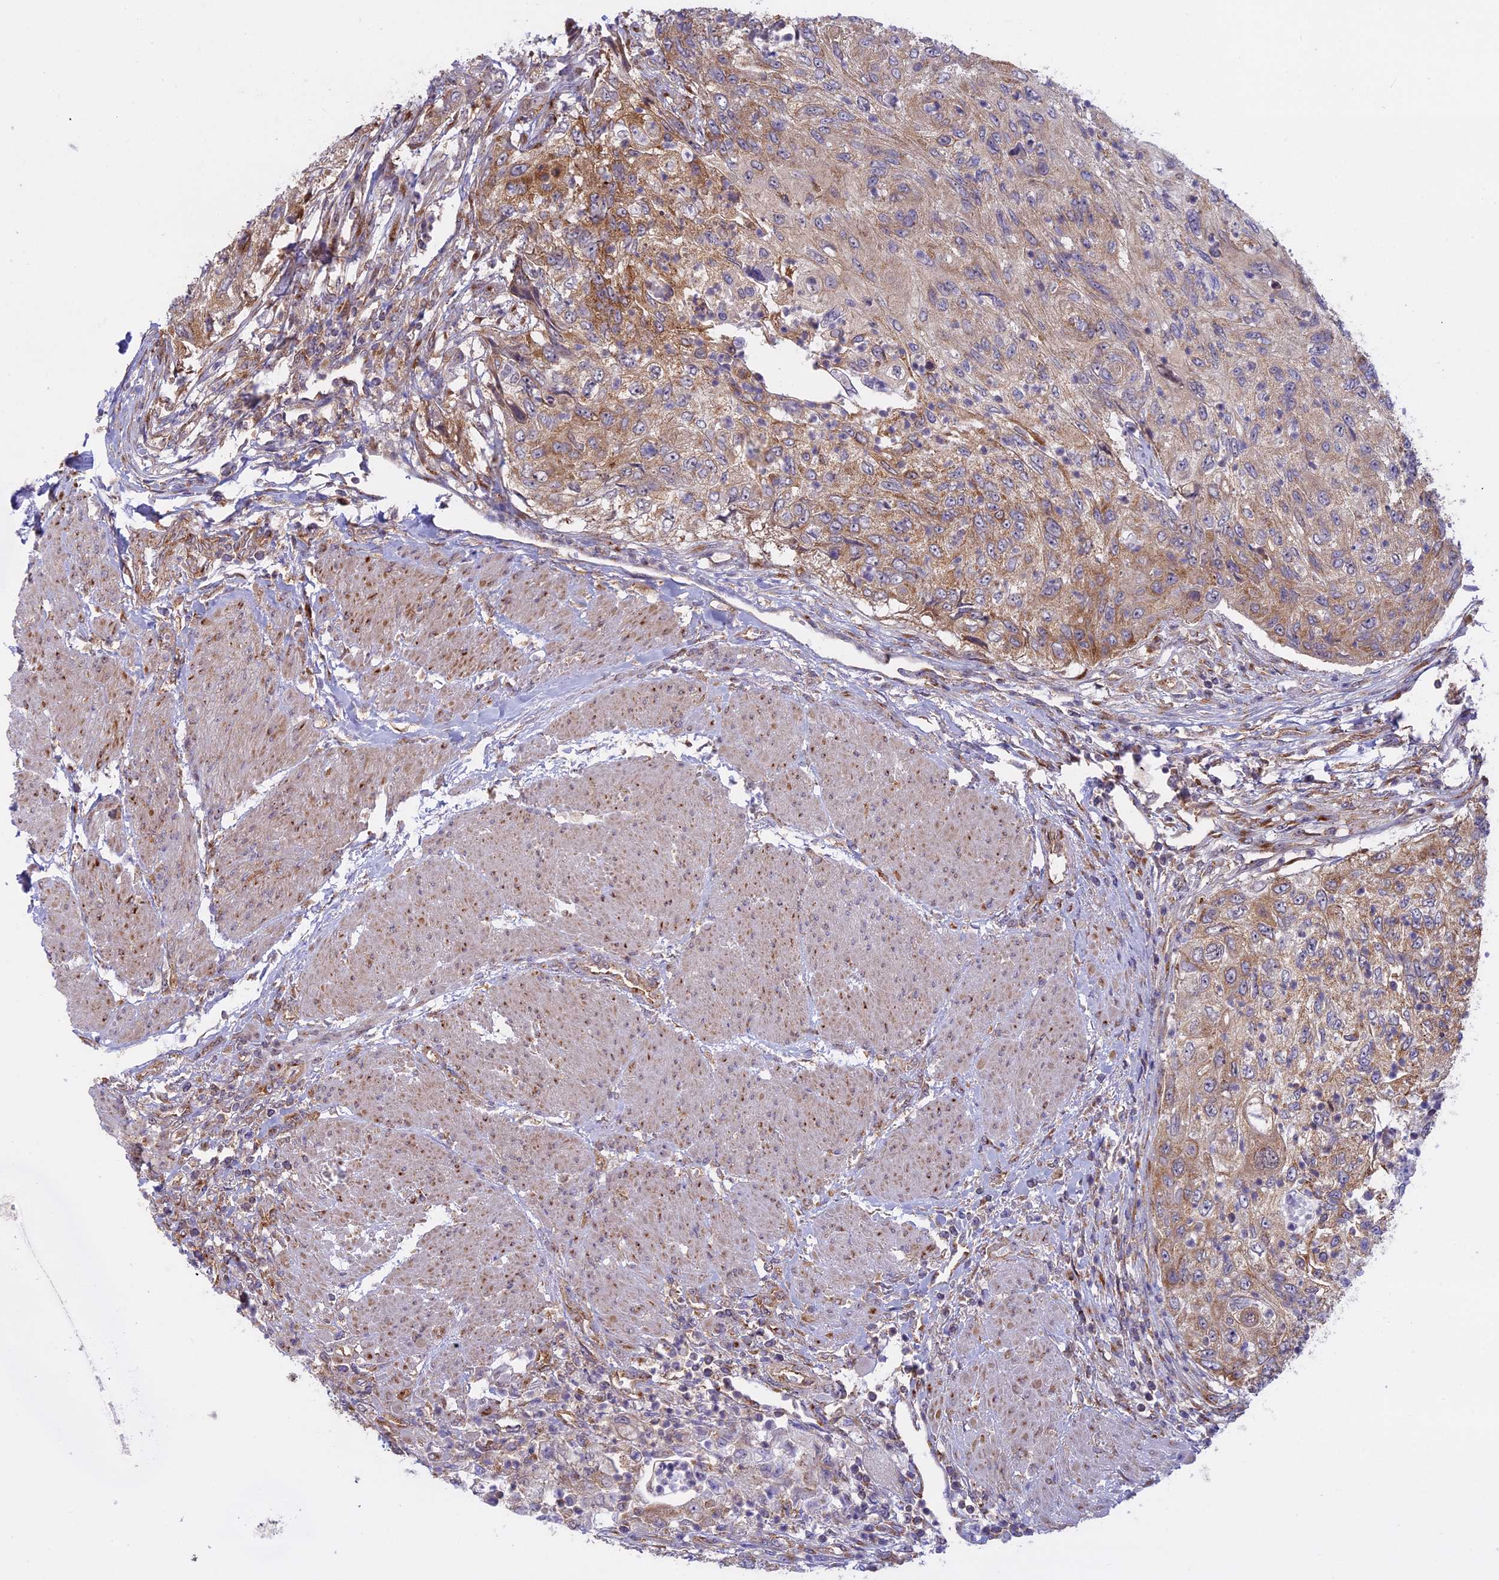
{"staining": {"intensity": "moderate", "quantity": ">75%", "location": "cytoplasmic/membranous"}, "tissue": "urothelial cancer", "cell_type": "Tumor cells", "image_type": "cancer", "snomed": [{"axis": "morphology", "description": "Urothelial carcinoma, High grade"}, {"axis": "topography", "description": "Urinary bladder"}], "caption": "A high-resolution image shows IHC staining of urothelial cancer, which displays moderate cytoplasmic/membranous staining in about >75% of tumor cells.", "gene": "CLINT1", "patient": {"sex": "female", "age": 60}}